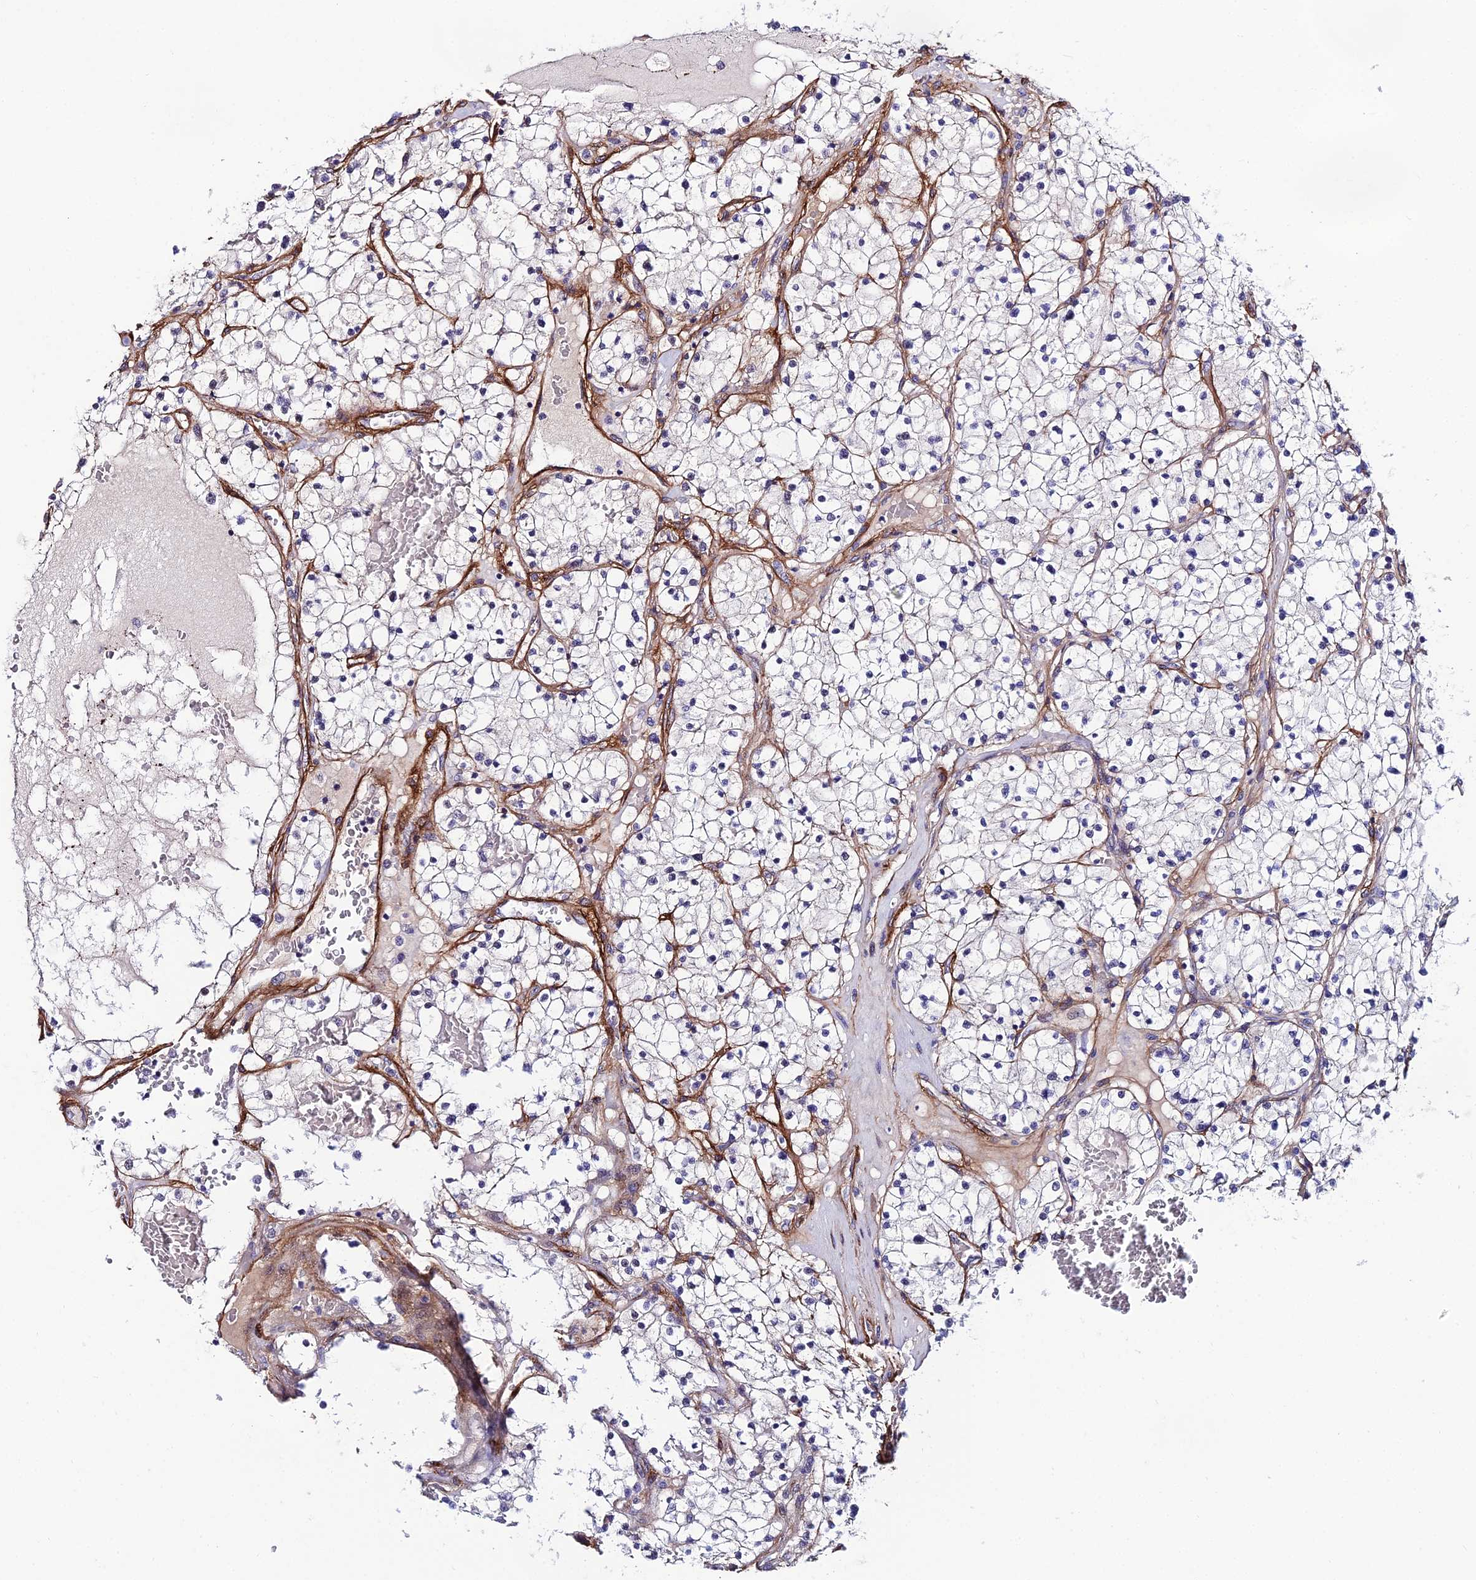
{"staining": {"intensity": "negative", "quantity": "none", "location": "none"}, "tissue": "renal cancer", "cell_type": "Tumor cells", "image_type": "cancer", "snomed": [{"axis": "morphology", "description": "Normal tissue, NOS"}, {"axis": "morphology", "description": "Adenocarcinoma, NOS"}, {"axis": "topography", "description": "Kidney"}], "caption": "Immunohistochemistry (IHC) image of neoplastic tissue: human renal cancer (adenocarcinoma) stained with DAB (3,3'-diaminobenzidine) displays no significant protein staining in tumor cells.", "gene": "SYT15", "patient": {"sex": "male", "age": 68}}